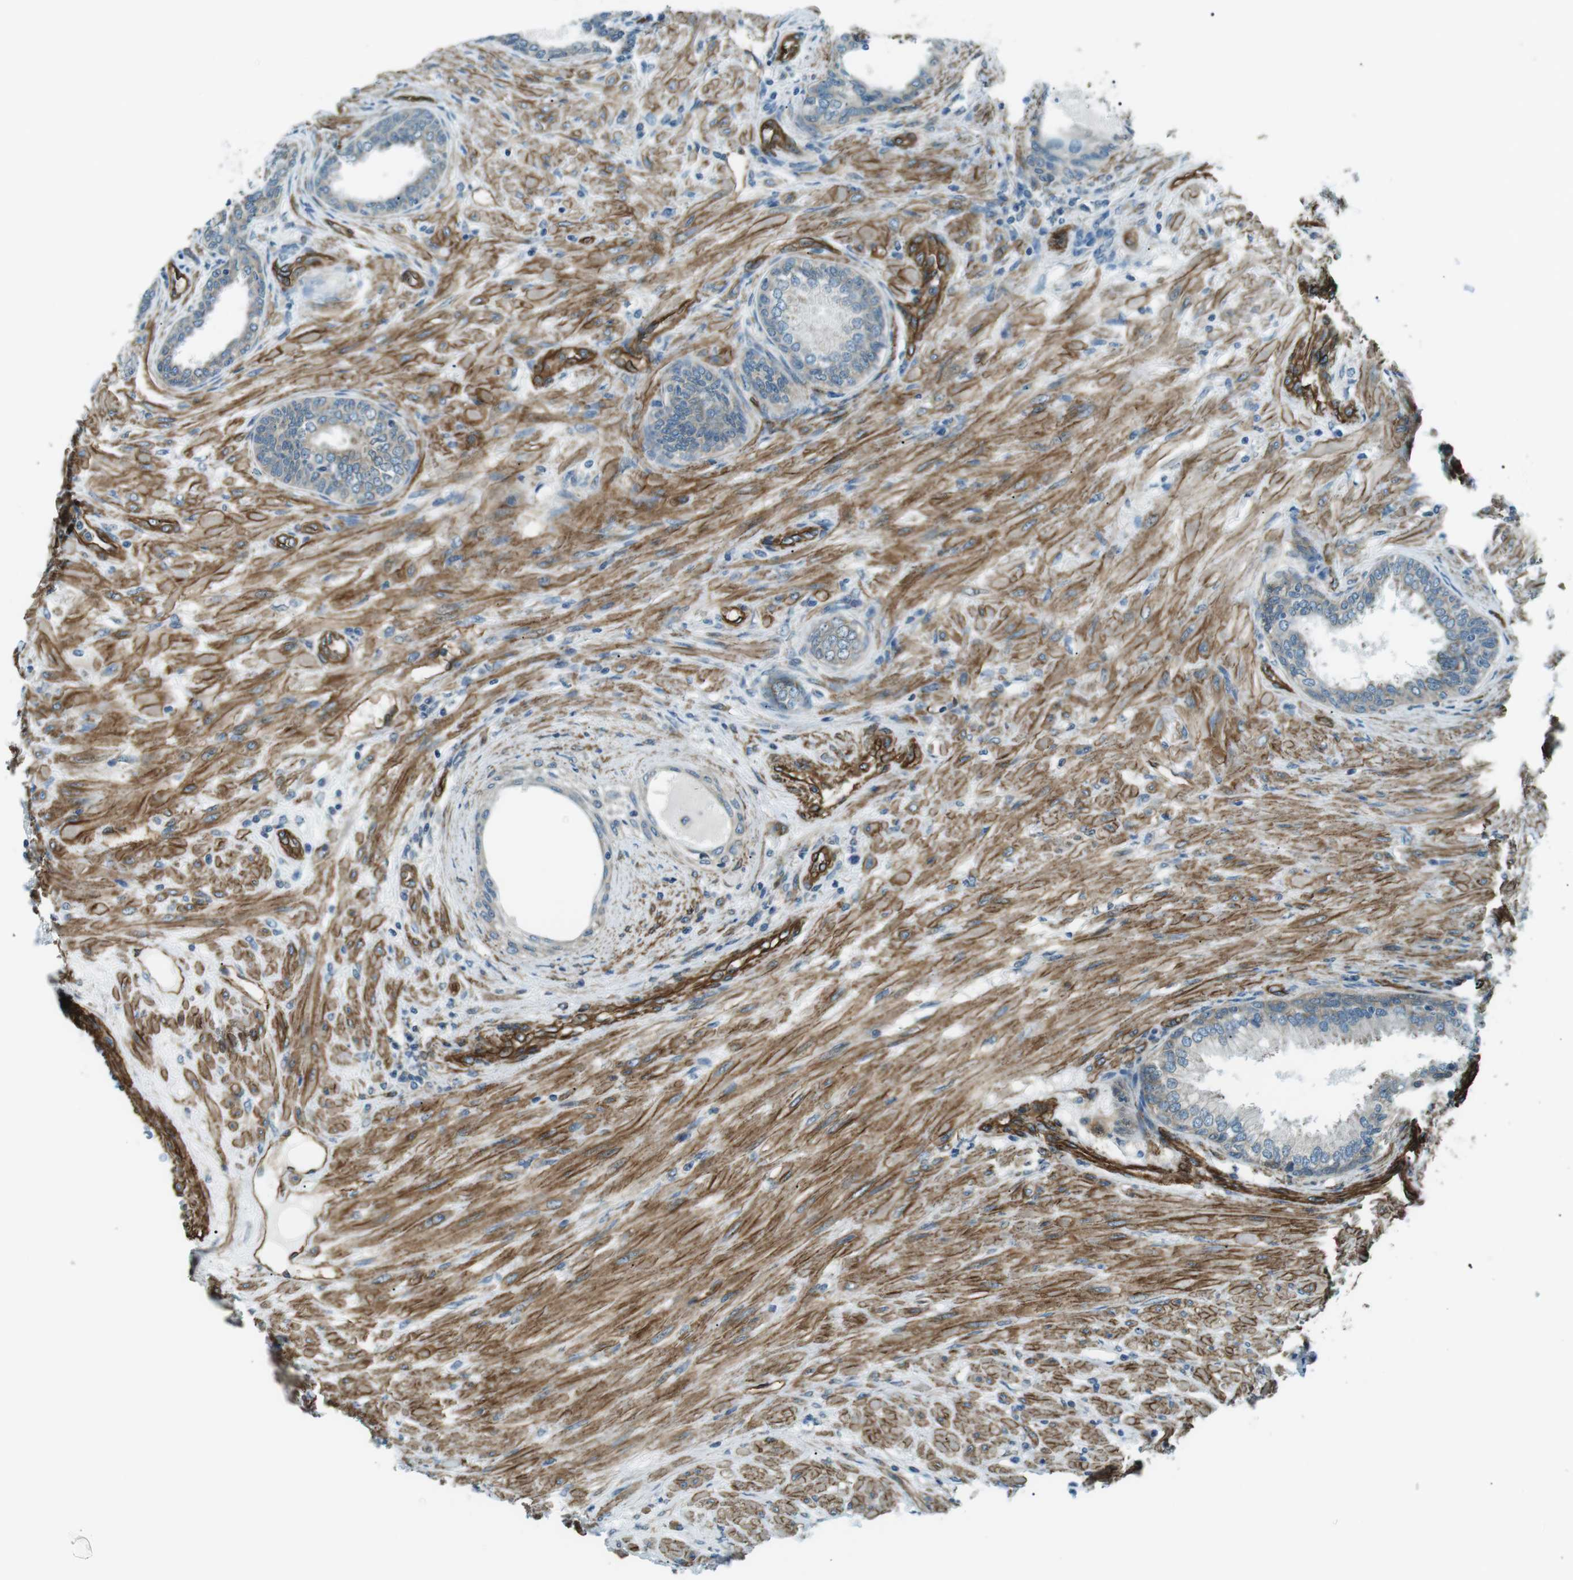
{"staining": {"intensity": "weak", "quantity": "25%-75%", "location": "cytoplasmic/membranous"}, "tissue": "prostate", "cell_type": "Glandular cells", "image_type": "normal", "snomed": [{"axis": "morphology", "description": "Normal tissue, NOS"}, {"axis": "topography", "description": "Prostate"}], "caption": "A brown stain highlights weak cytoplasmic/membranous staining of a protein in glandular cells of unremarkable prostate.", "gene": "ODR4", "patient": {"sex": "male", "age": 76}}